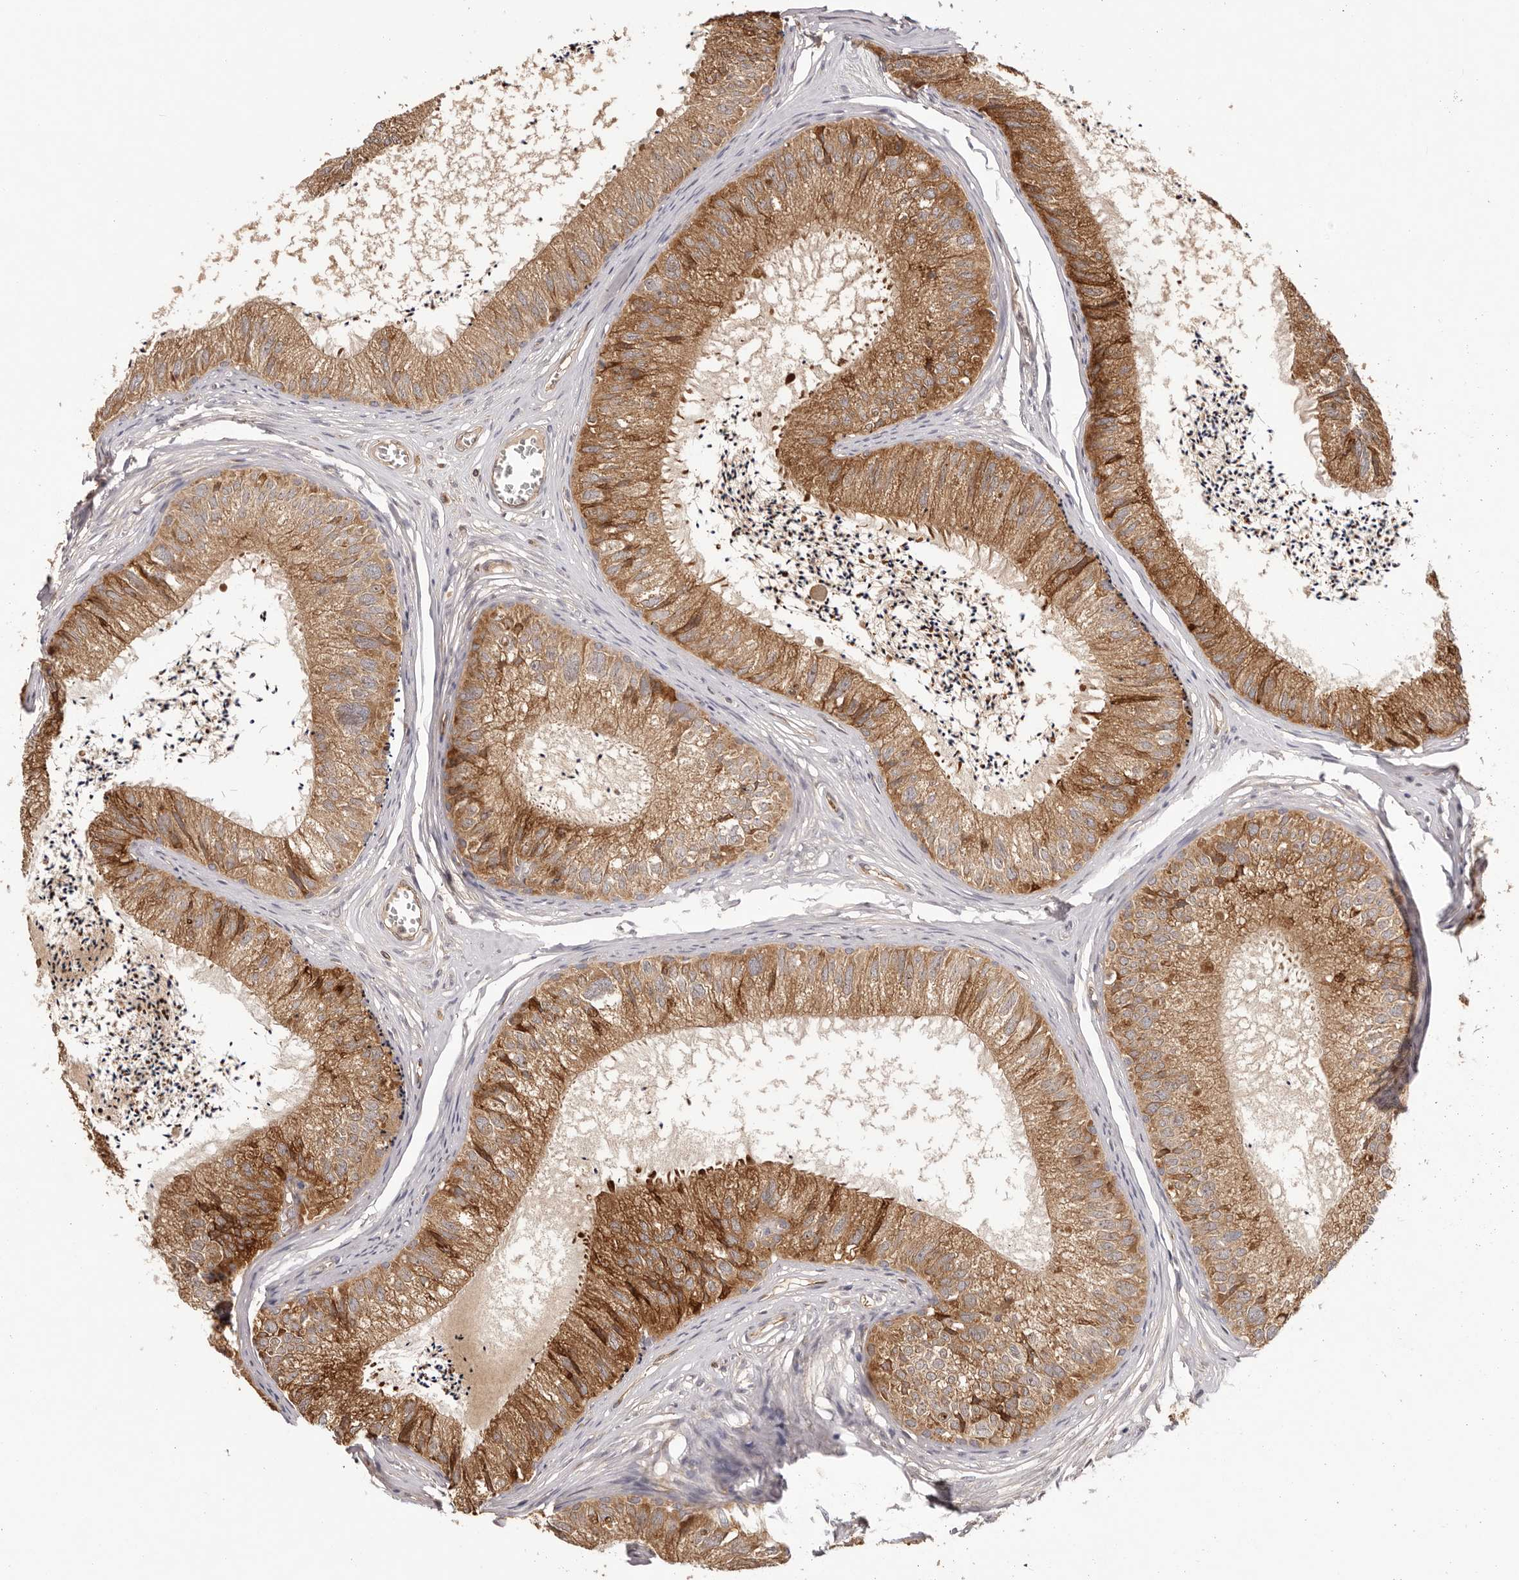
{"staining": {"intensity": "moderate", "quantity": ">75%", "location": "cytoplasmic/membranous"}, "tissue": "epididymis", "cell_type": "Glandular cells", "image_type": "normal", "snomed": [{"axis": "morphology", "description": "Normal tissue, NOS"}, {"axis": "topography", "description": "Epididymis"}], "caption": "Immunohistochemistry of normal human epididymis demonstrates medium levels of moderate cytoplasmic/membranous staining in about >75% of glandular cells. Nuclei are stained in blue.", "gene": "UBR2", "patient": {"sex": "male", "age": 79}}